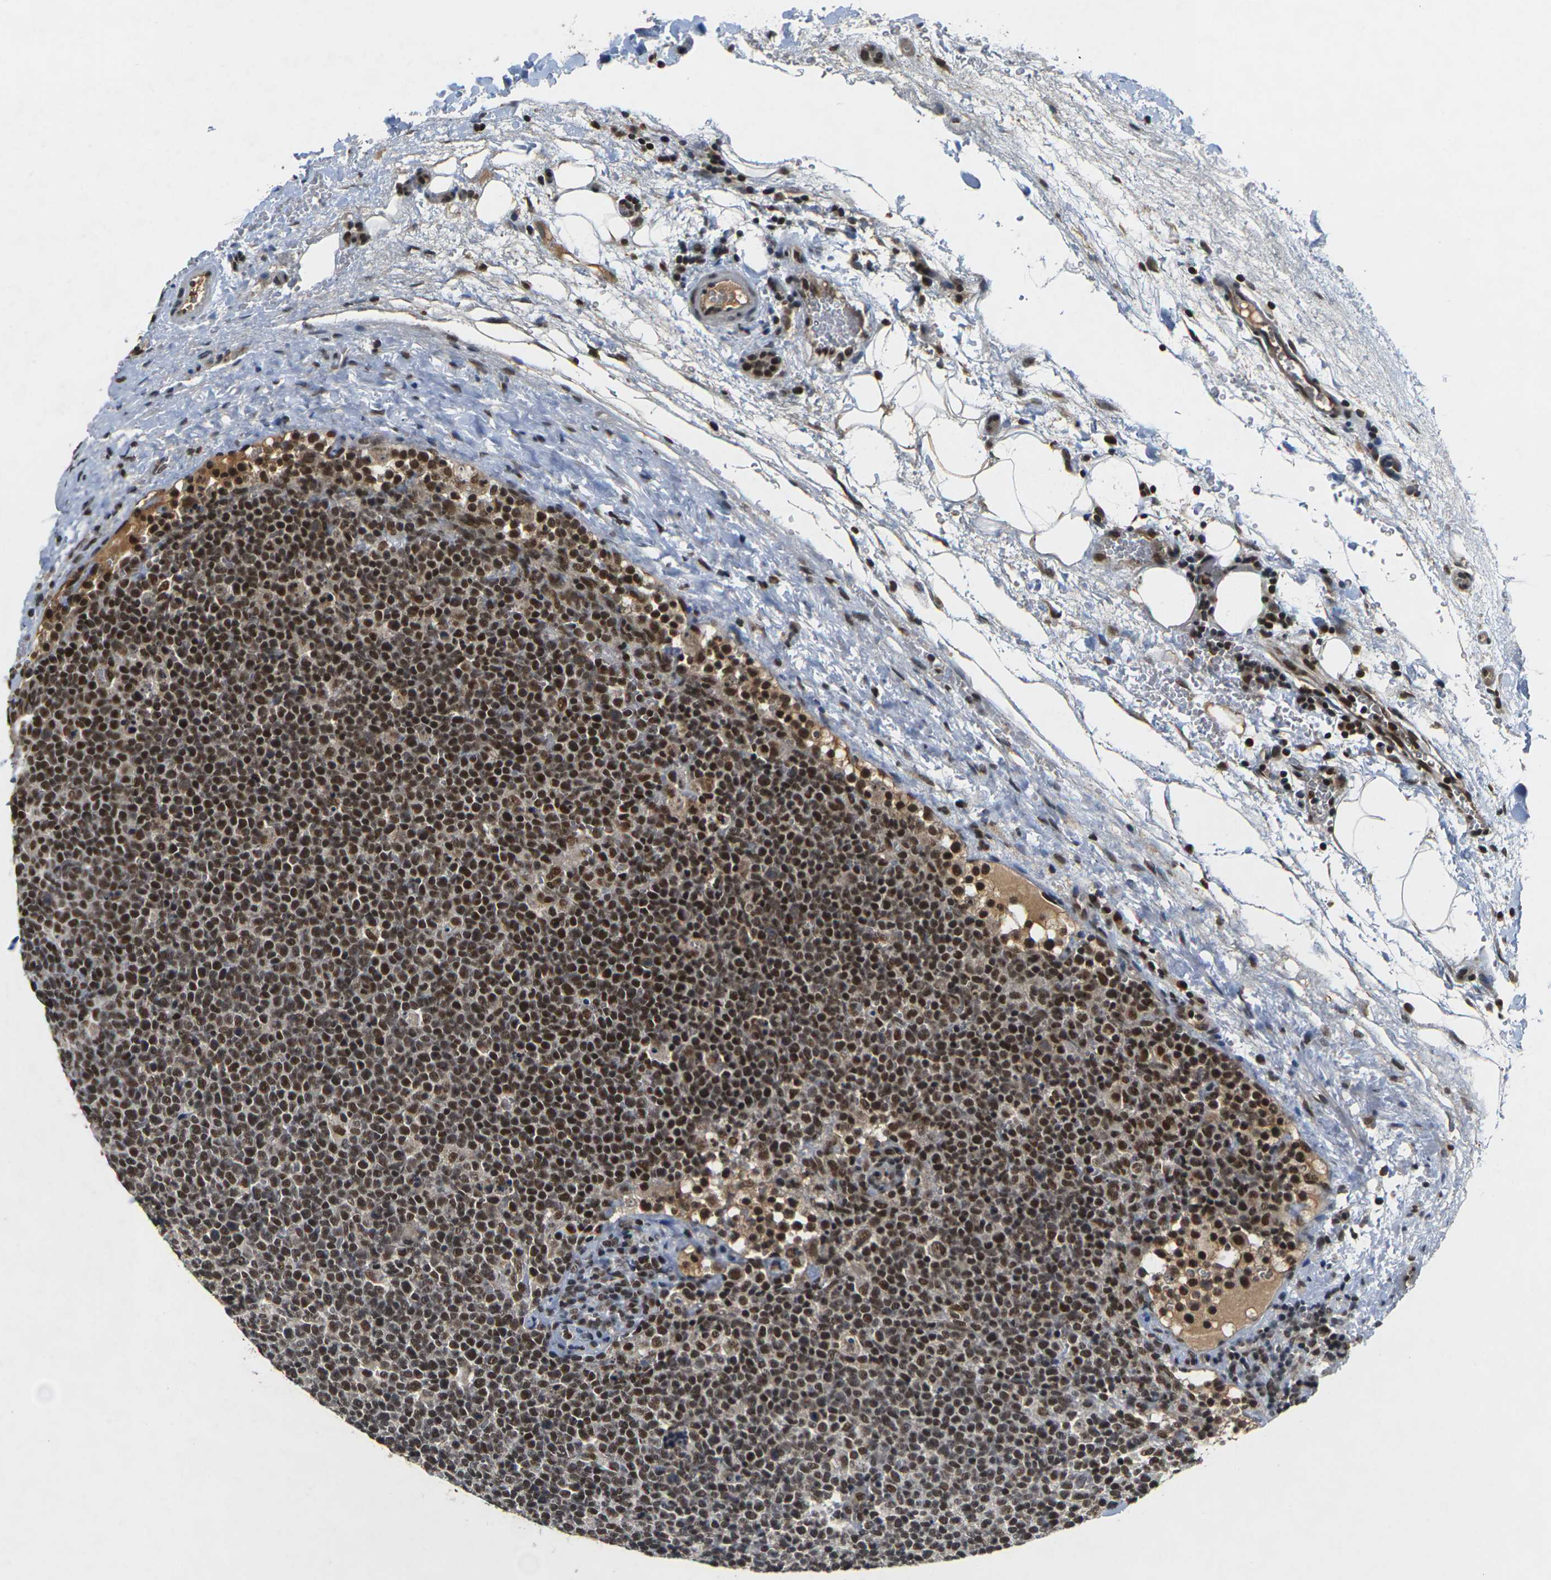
{"staining": {"intensity": "strong", "quantity": ">75%", "location": "nuclear"}, "tissue": "lymphoma", "cell_type": "Tumor cells", "image_type": "cancer", "snomed": [{"axis": "morphology", "description": "Malignant lymphoma, non-Hodgkin's type, High grade"}, {"axis": "topography", "description": "Lymph node"}], "caption": "Brown immunohistochemical staining in lymphoma shows strong nuclear staining in about >75% of tumor cells.", "gene": "NELFA", "patient": {"sex": "male", "age": 61}}